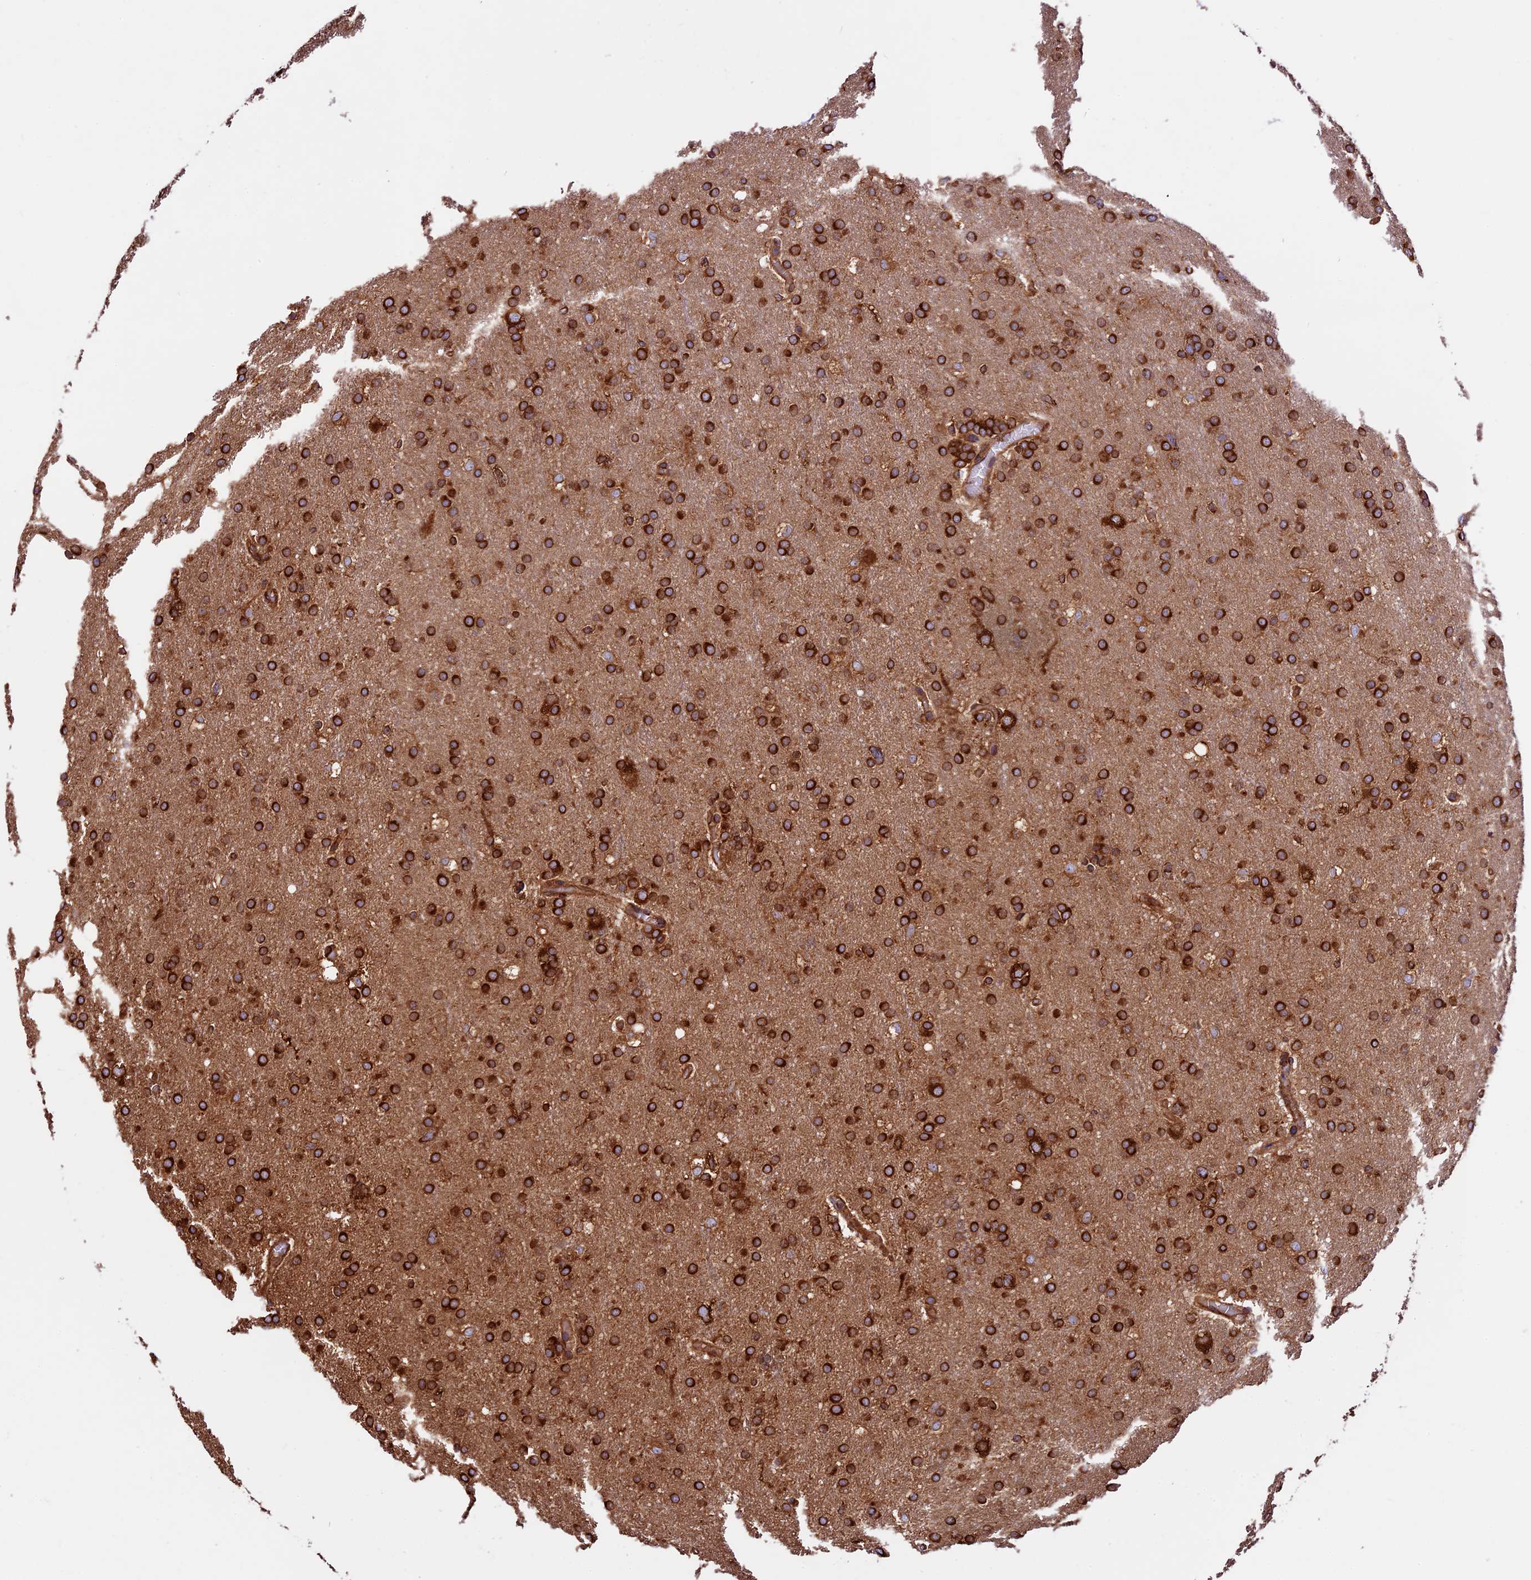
{"staining": {"intensity": "strong", "quantity": ">75%", "location": "cytoplasmic/membranous"}, "tissue": "glioma", "cell_type": "Tumor cells", "image_type": "cancer", "snomed": [{"axis": "morphology", "description": "Glioma, malignant, High grade"}, {"axis": "topography", "description": "Cerebral cortex"}], "caption": "Immunohistochemical staining of glioma exhibits strong cytoplasmic/membranous protein expression in about >75% of tumor cells.", "gene": "KARS1", "patient": {"sex": "female", "age": 36}}